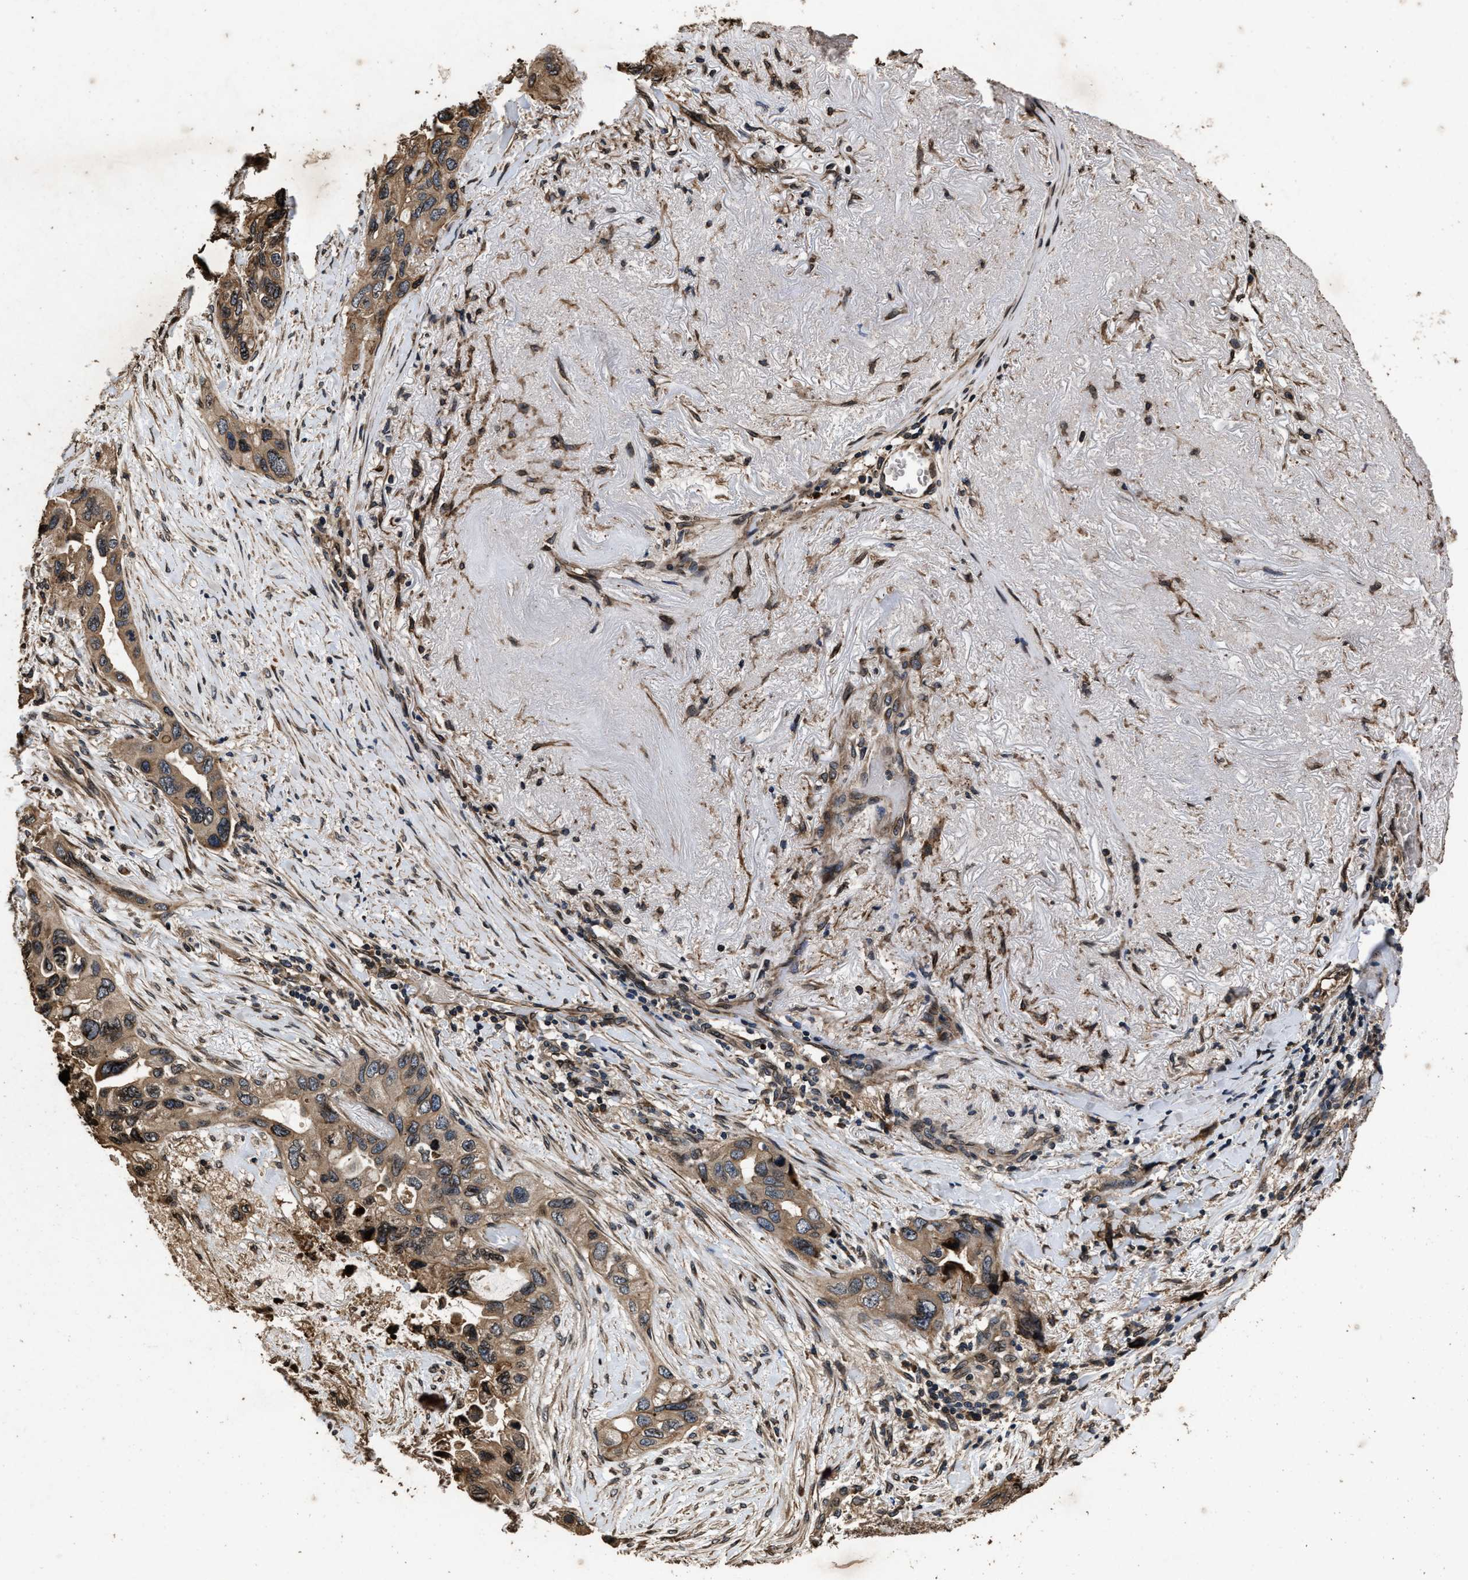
{"staining": {"intensity": "moderate", "quantity": ">75%", "location": "cytoplasmic/membranous,nuclear"}, "tissue": "lung cancer", "cell_type": "Tumor cells", "image_type": "cancer", "snomed": [{"axis": "morphology", "description": "Squamous cell carcinoma, NOS"}, {"axis": "topography", "description": "Lung"}], "caption": "Human lung cancer stained with a brown dye demonstrates moderate cytoplasmic/membranous and nuclear positive expression in approximately >75% of tumor cells.", "gene": "ACCS", "patient": {"sex": "female", "age": 73}}